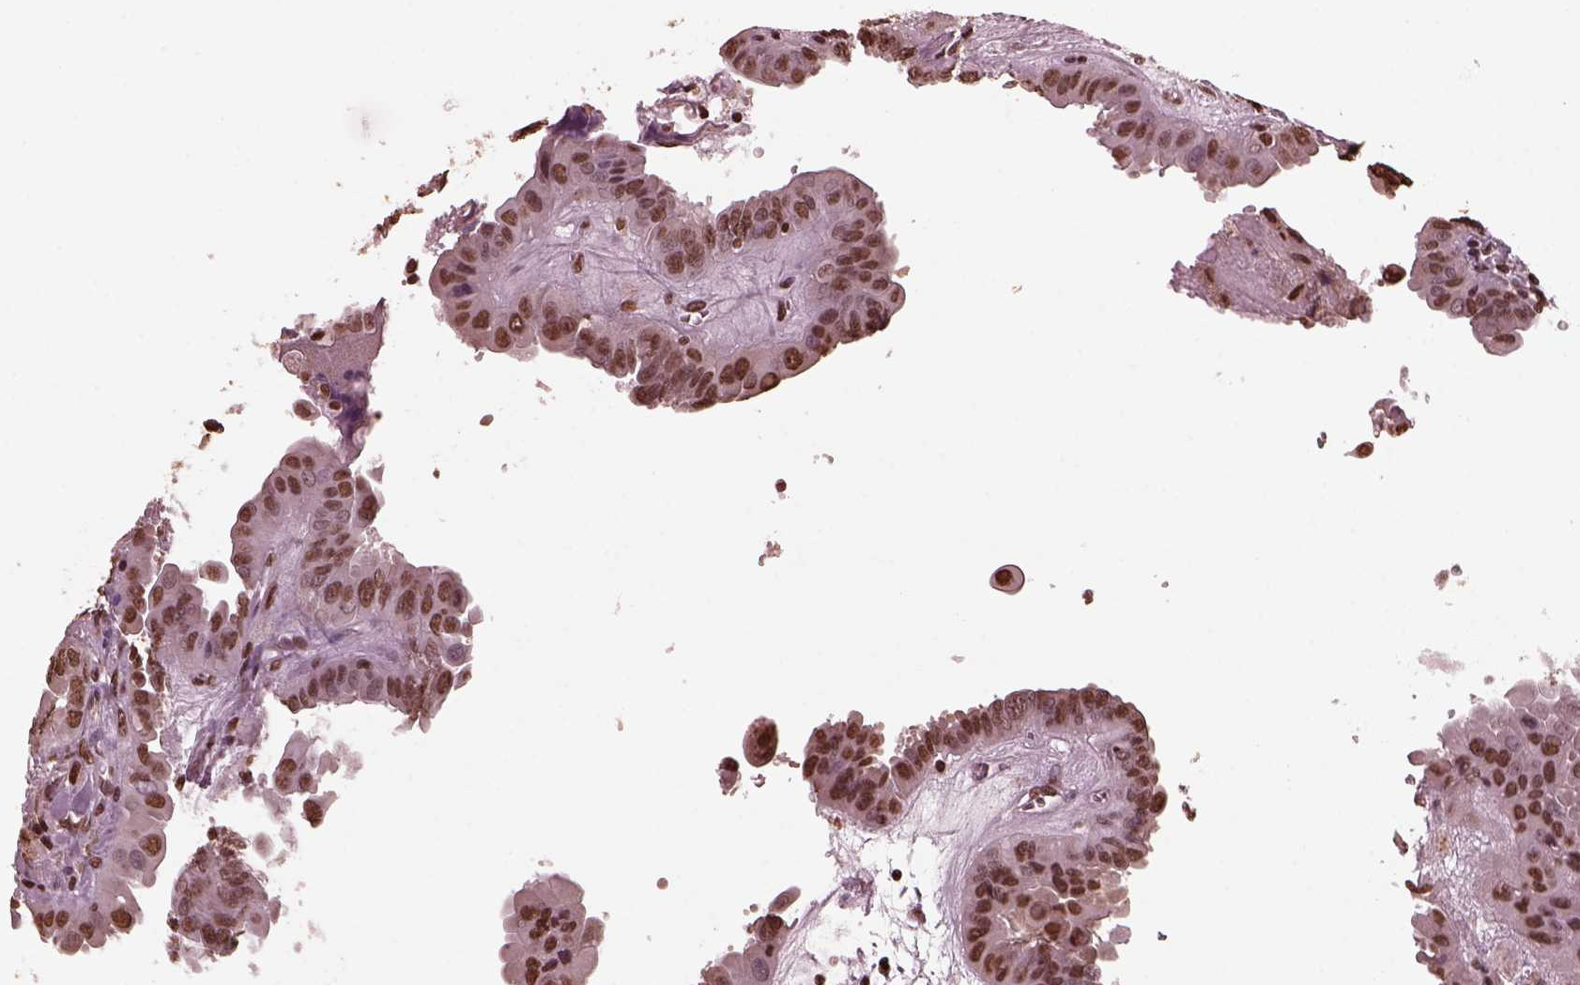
{"staining": {"intensity": "moderate", "quantity": ">75%", "location": "nuclear"}, "tissue": "thyroid cancer", "cell_type": "Tumor cells", "image_type": "cancer", "snomed": [{"axis": "morphology", "description": "Papillary adenocarcinoma, NOS"}, {"axis": "topography", "description": "Thyroid gland"}], "caption": "A medium amount of moderate nuclear positivity is present in approximately >75% of tumor cells in papillary adenocarcinoma (thyroid) tissue. The protein of interest is shown in brown color, while the nuclei are stained blue.", "gene": "NSD1", "patient": {"sex": "female", "age": 37}}